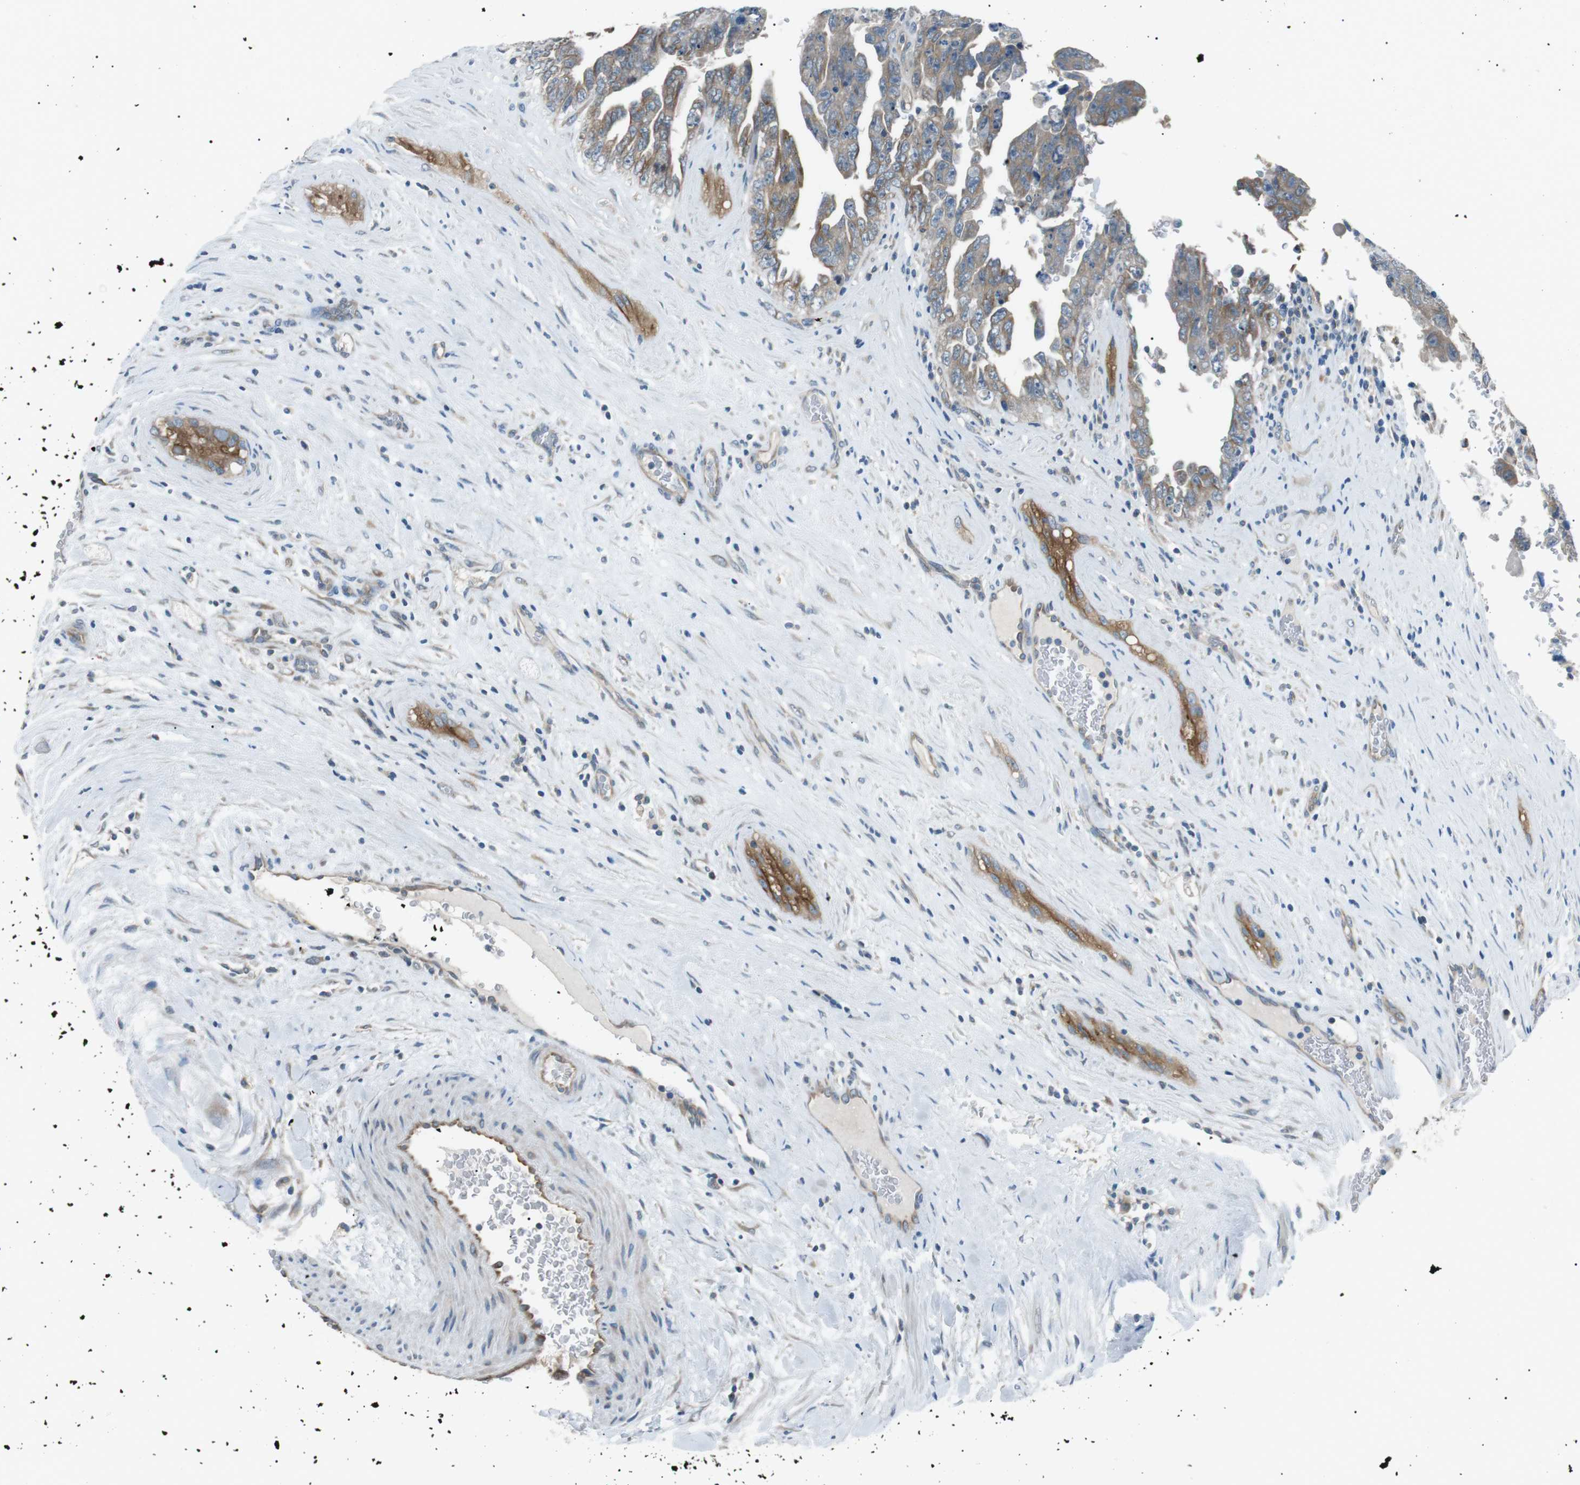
{"staining": {"intensity": "weak", "quantity": "25%-75%", "location": "cytoplasmic/membranous"}, "tissue": "testis cancer", "cell_type": "Tumor cells", "image_type": "cancer", "snomed": [{"axis": "morphology", "description": "Carcinoma, Embryonal, NOS"}, {"axis": "topography", "description": "Testis"}], "caption": "A micrograph of human testis cancer stained for a protein reveals weak cytoplasmic/membranous brown staining in tumor cells.", "gene": "CDH26", "patient": {"sex": "male", "age": 28}}